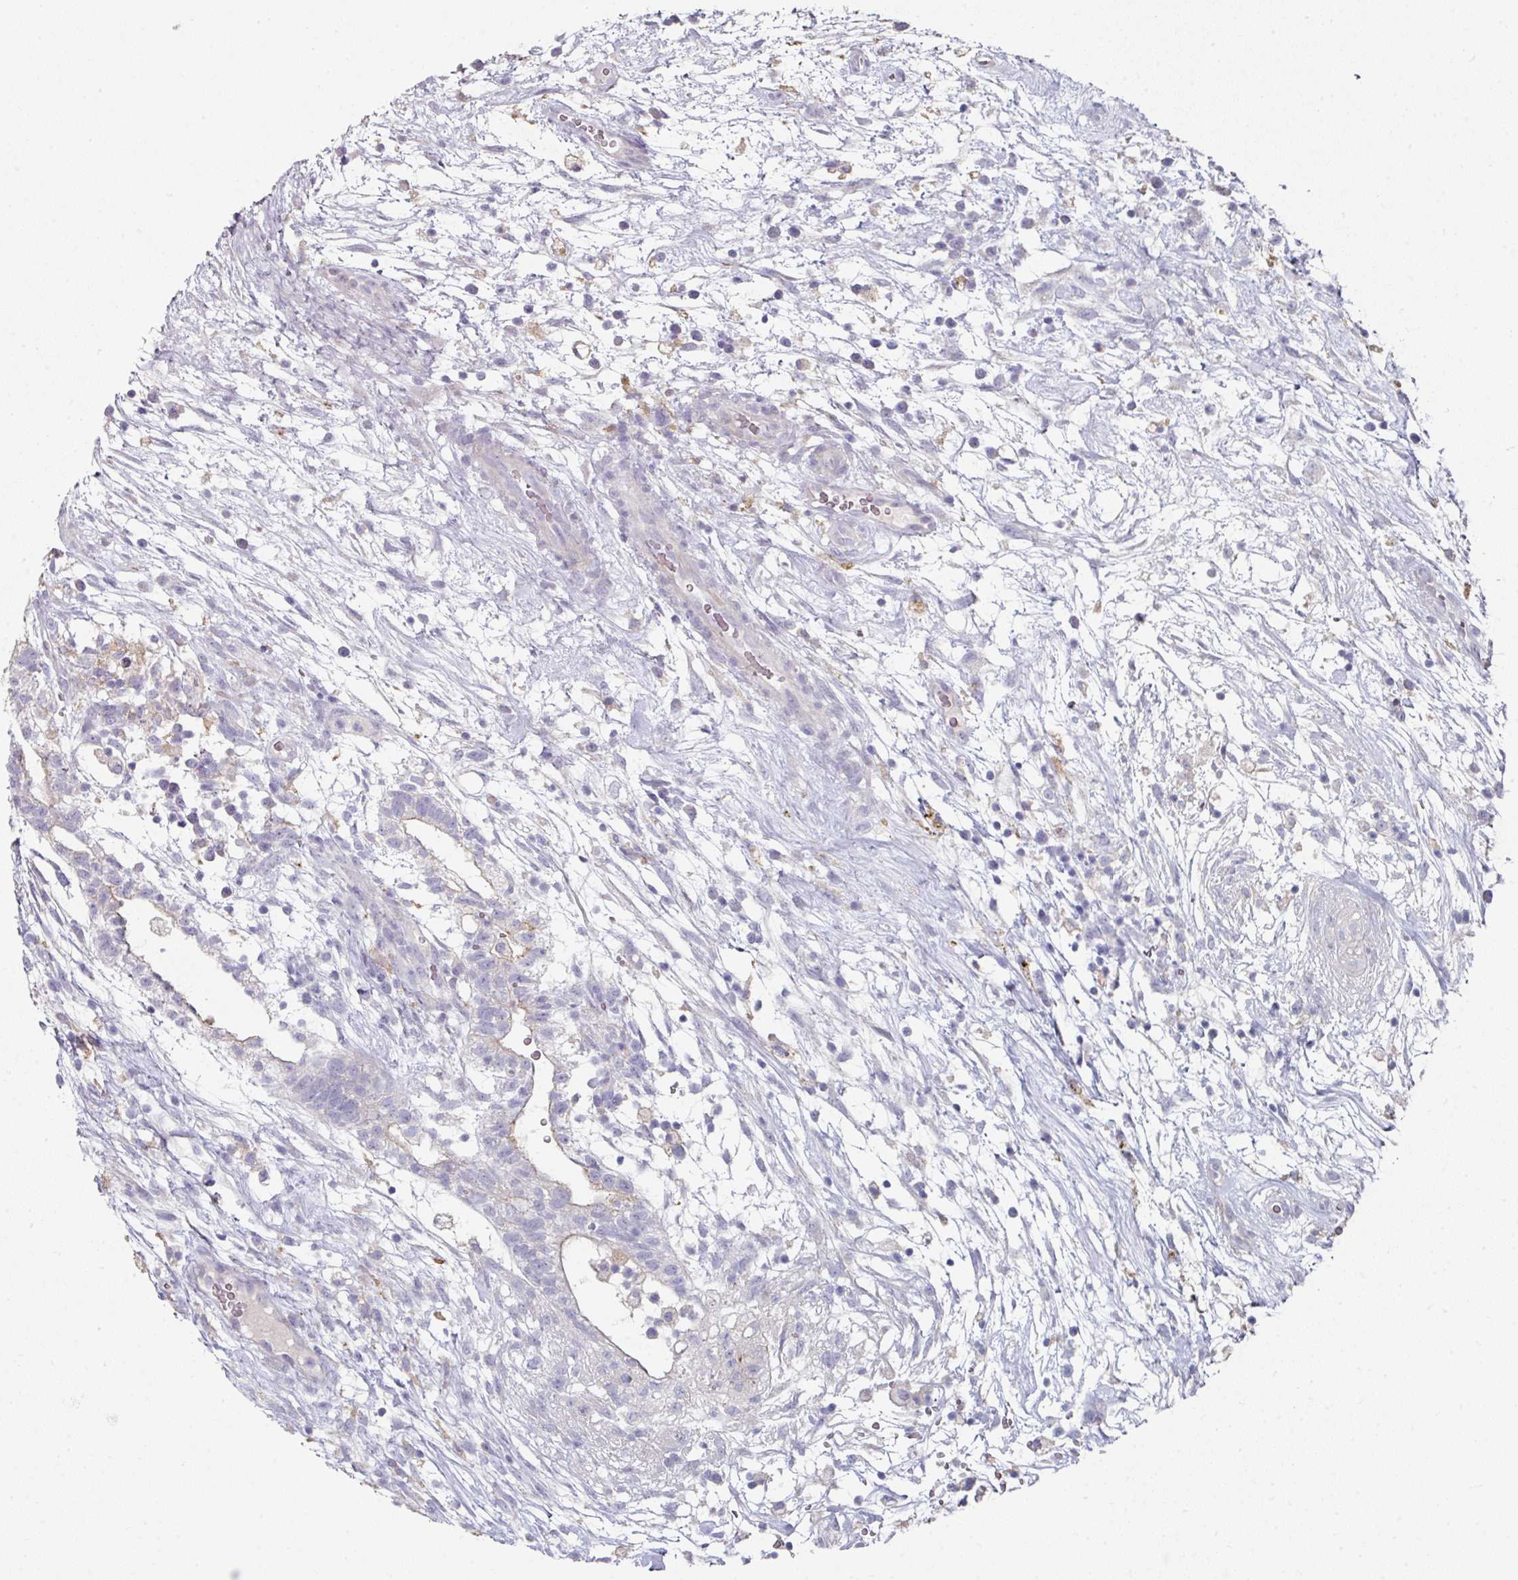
{"staining": {"intensity": "negative", "quantity": "none", "location": "none"}, "tissue": "testis cancer", "cell_type": "Tumor cells", "image_type": "cancer", "snomed": [{"axis": "morphology", "description": "Carcinoma, Embryonal, NOS"}, {"axis": "topography", "description": "Testis"}], "caption": "An IHC micrograph of testis cancer is shown. There is no staining in tumor cells of testis cancer.", "gene": "WSB2", "patient": {"sex": "male", "age": 32}}